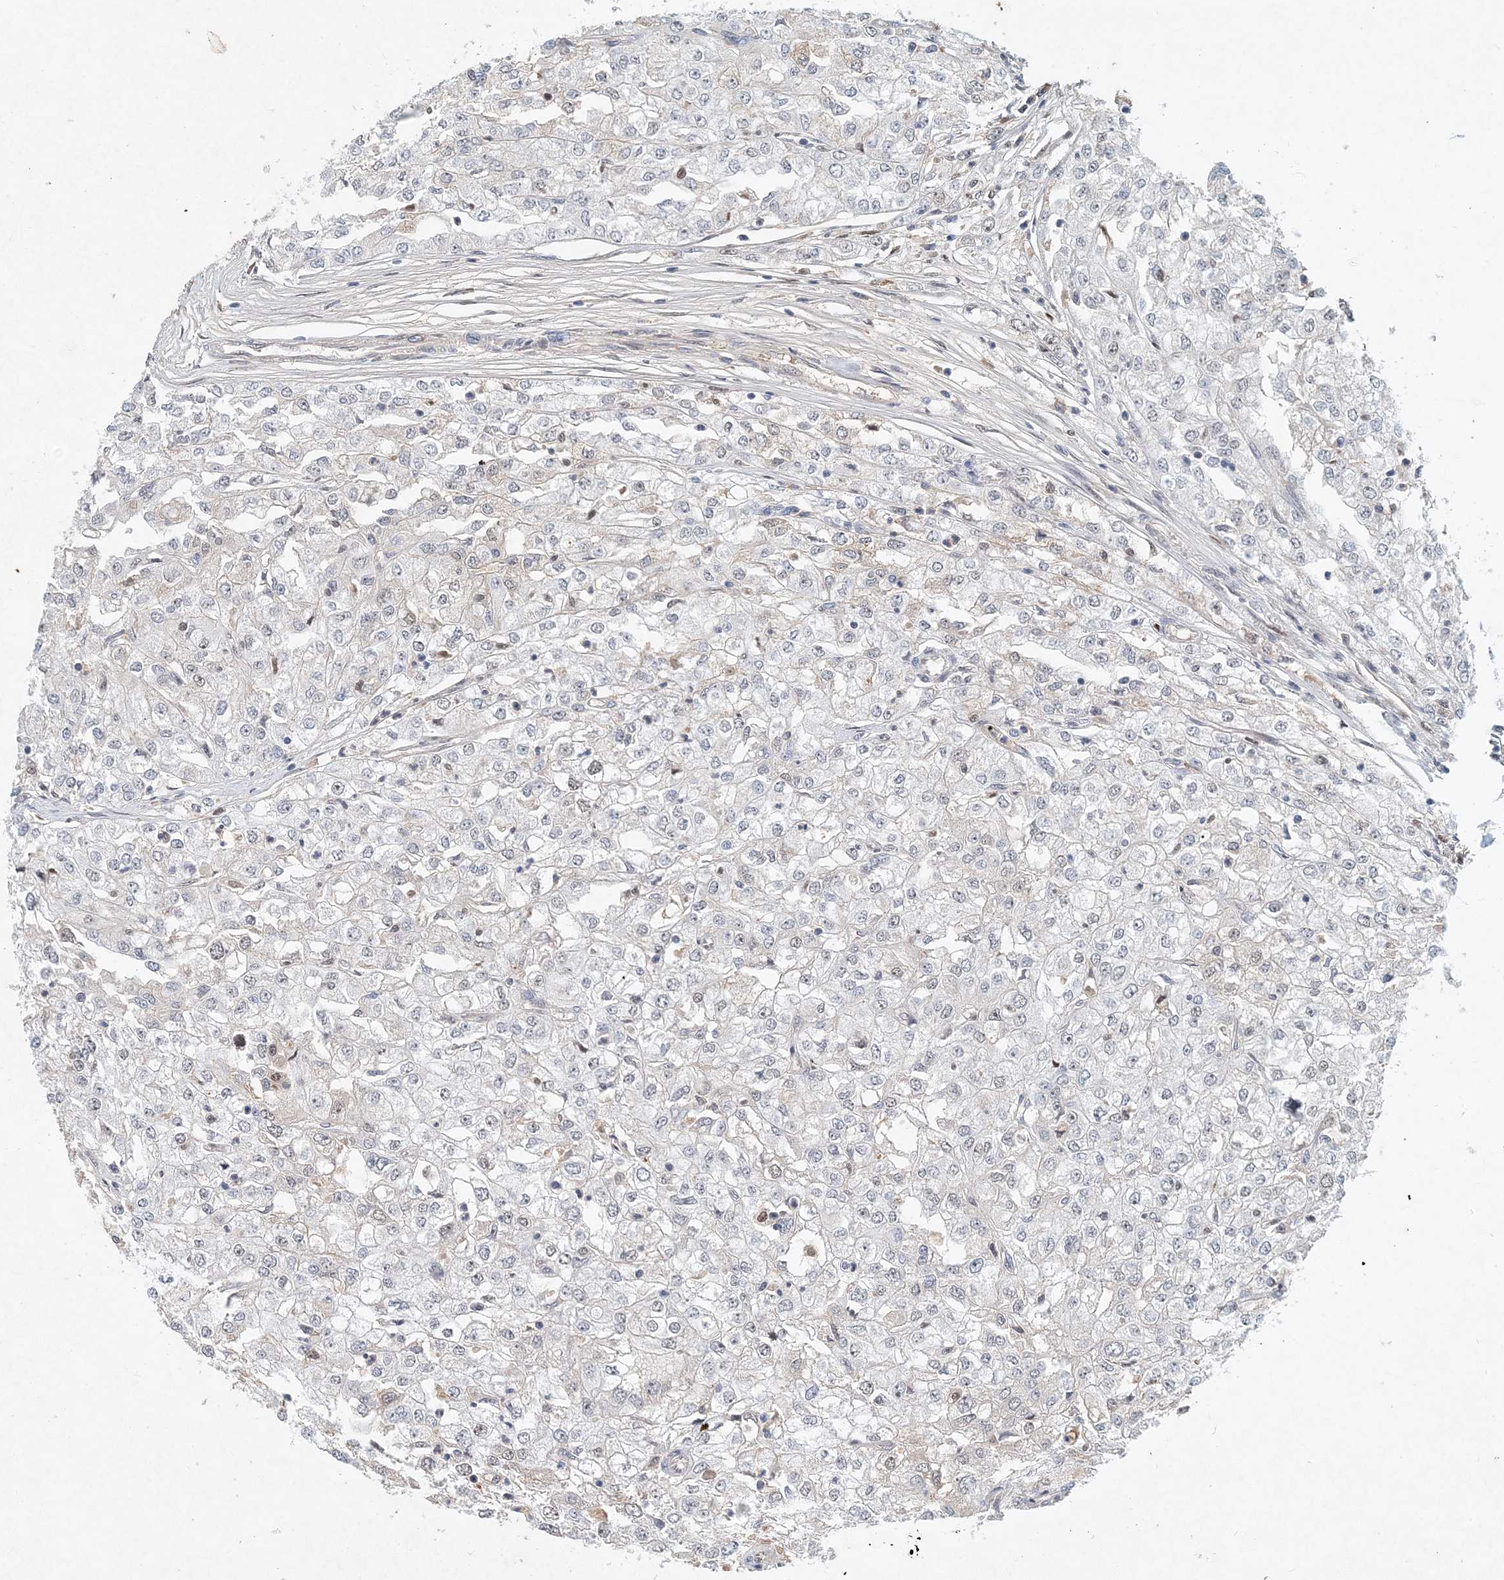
{"staining": {"intensity": "negative", "quantity": "none", "location": "none"}, "tissue": "renal cancer", "cell_type": "Tumor cells", "image_type": "cancer", "snomed": [{"axis": "morphology", "description": "Adenocarcinoma, NOS"}, {"axis": "topography", "description": "Kidney"}], "caption": "A histopathology image of human renal adenocarcinoma is negative for staining in tumor cells.", "gene": "KPNA4", "patient": {"sex": "female", "age": 54}}